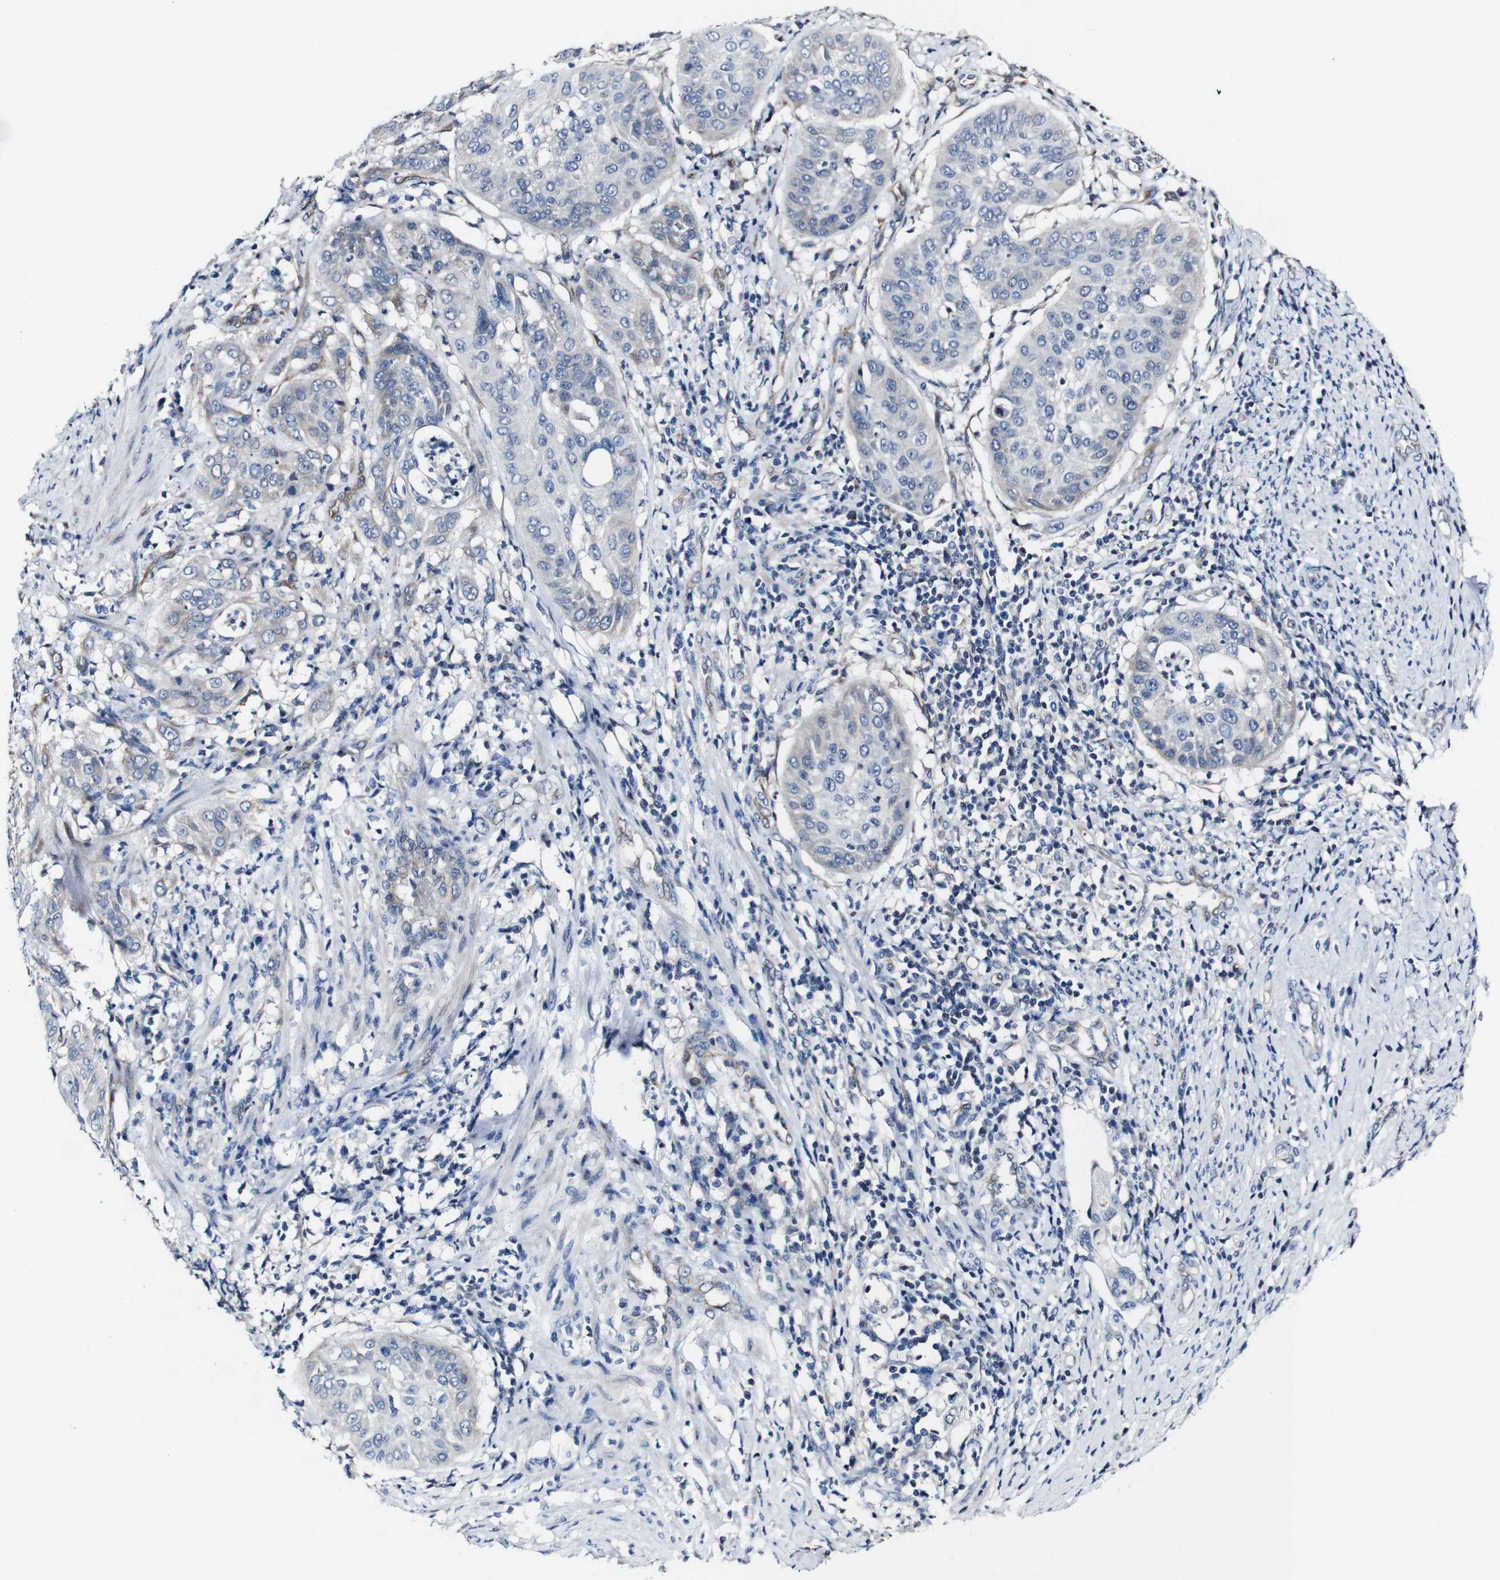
{"staining": {"intensity": "negative", "quantity": "none", "location": "none"}, "tissue": "cervical cancer", "cell_type": "Tumor cells", "image_type": "cancer", "snomed": [{"axis": "morphology", "description": "Normal tissue, NOS"}, {"axis": "morphology", "description": "Squamous cell carcinoma, NOS"}, {"axis": "topography", "description": "Cervix"}], "caption": "Tumor cells show no significant expression in cervical cancer (squamous cell carcinoma). (DAB immunohistochemistry (IHC) with hematoxylin counter stain).", "gene": "GRAMD1A", "patient": {"sex": "female", "age": 39}}